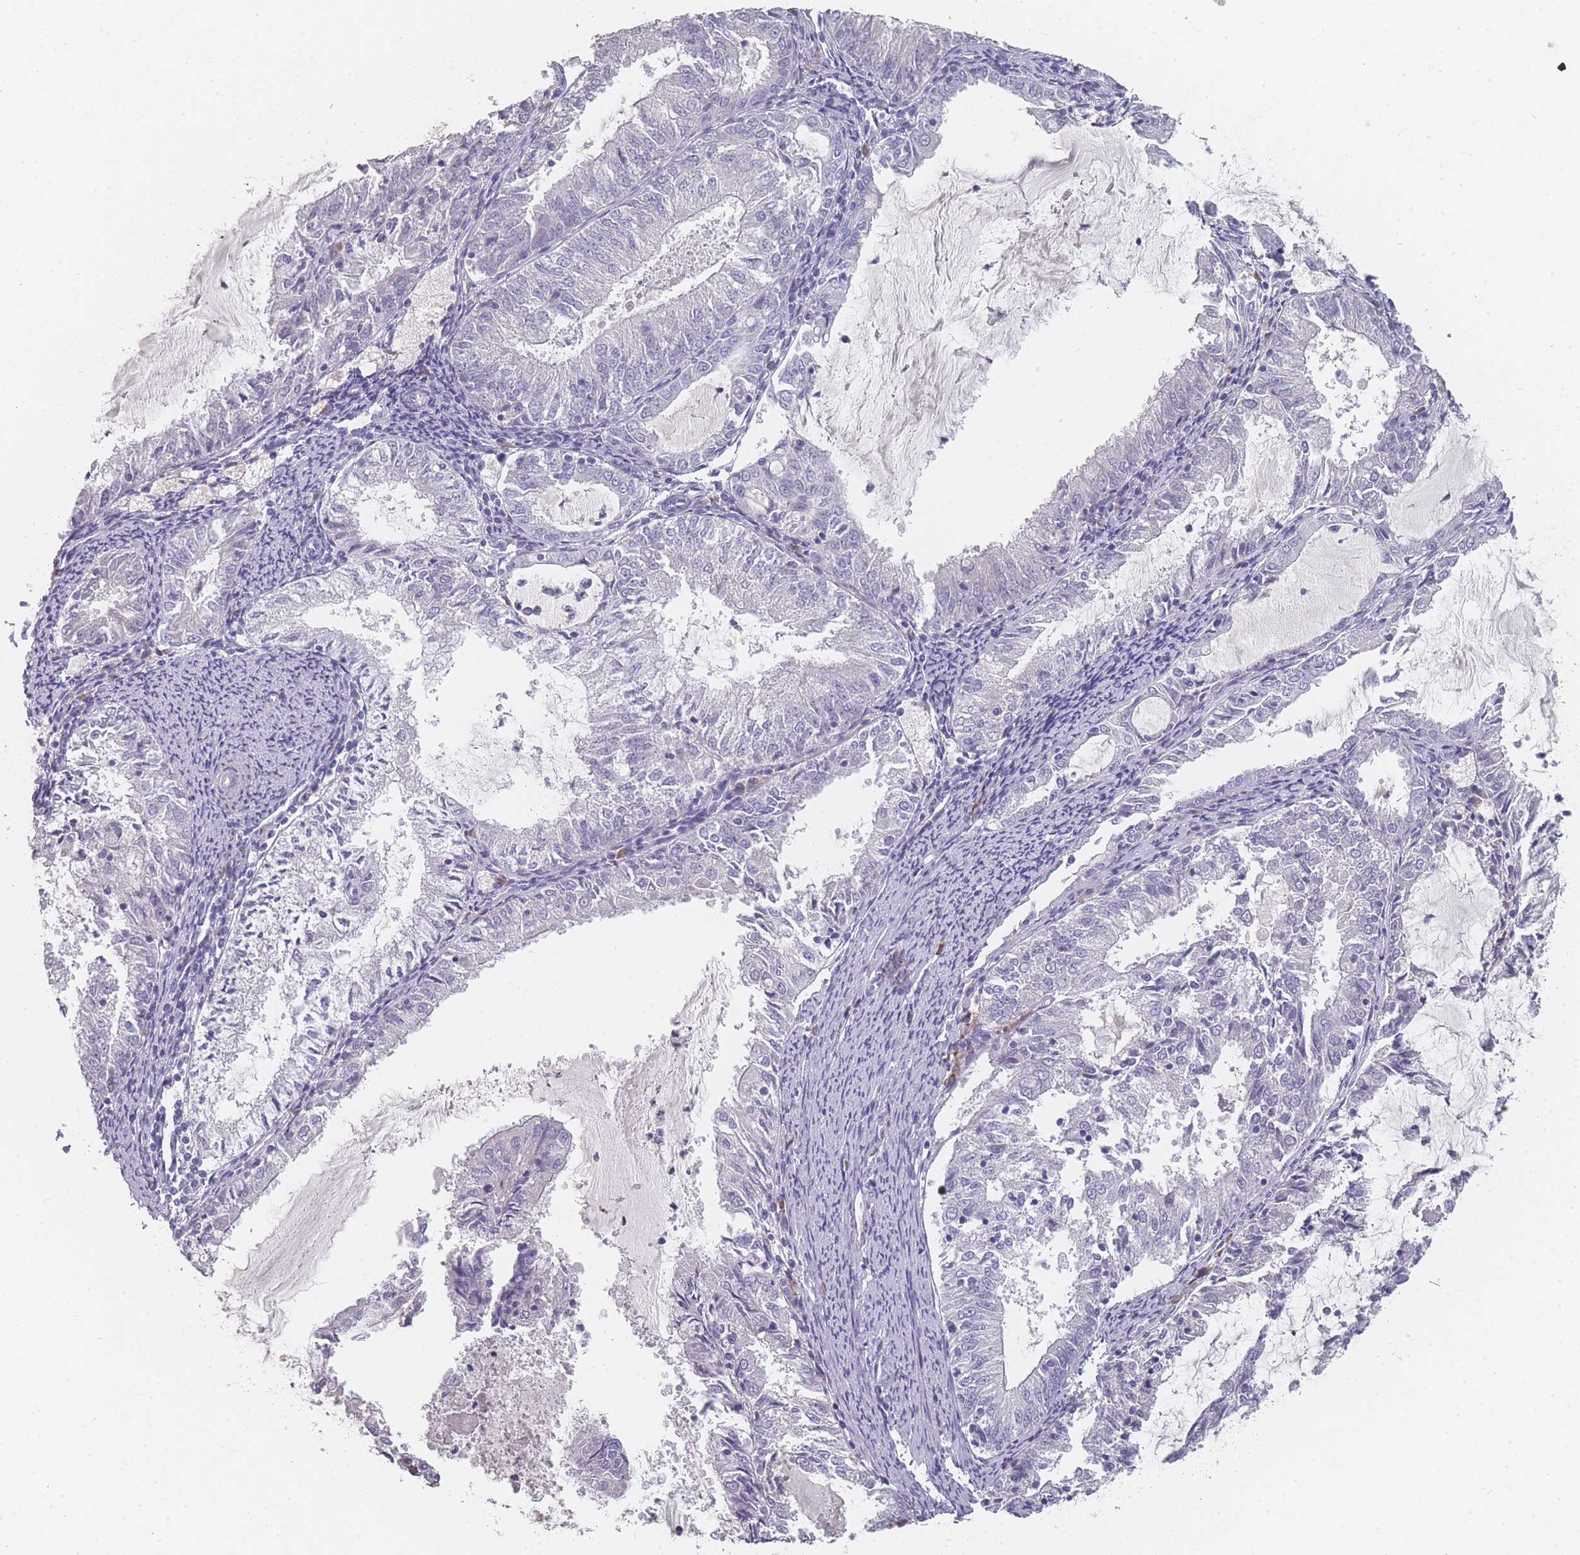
{"staining": {"intensity": "negative", "quantity": "none", "location": "none"}, "tissue": "endometrial cancer", "cell_type": "Tumor cells", "image_type": "cancer", "snomed": [{"axis": "morphology", "description": "Adenocarcinoma, NOS"}, {"axis": "topography", "description": "Endometrium"}], "caption": "This is an immunohistochemistry (IHC) photomicrograph of human adenocarcinoma (endometrial). There is no positivity in tumor cells.", "gene": "SLC35E4", "patient": {"sex": "female", "age": 57}}